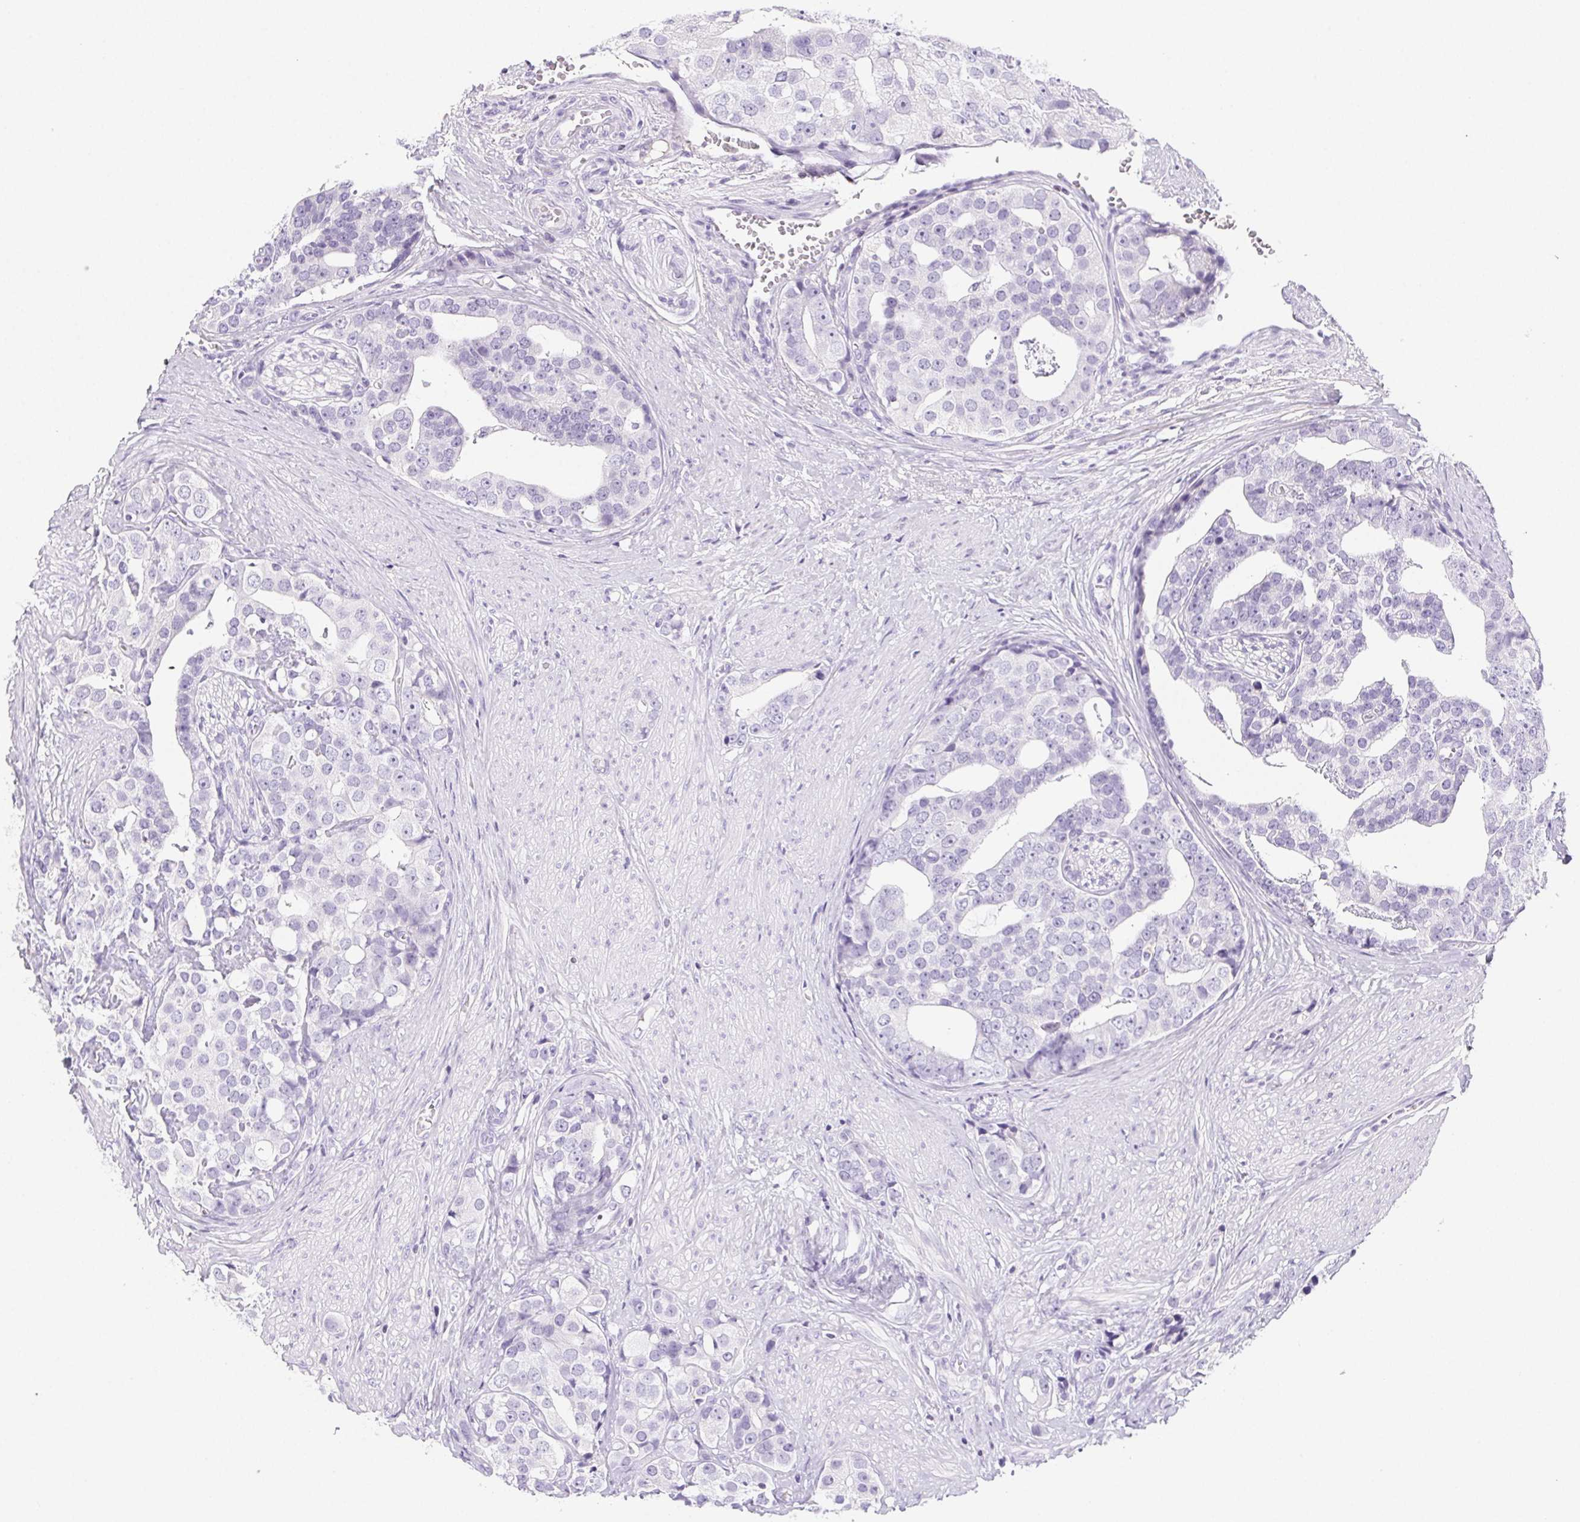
{"staining": {"intensity": "negative", "quantity": "none", "location": "none"}, "tissue": "prostate cancer", "cell_type": "Tumor cells", "image_type": "cancer", "snomed": [{"axis": "morphology", "description": "Adenocarcinoma, High grade"}, {"axis": "topography", "description": "Prostate"}], "caption": "IHC of high-grade adenocarcinoma (prostate) demonstrates no expression in tumor cells.", "gene": "BEND2", "patient": {"sex": "male", "age": 71}}